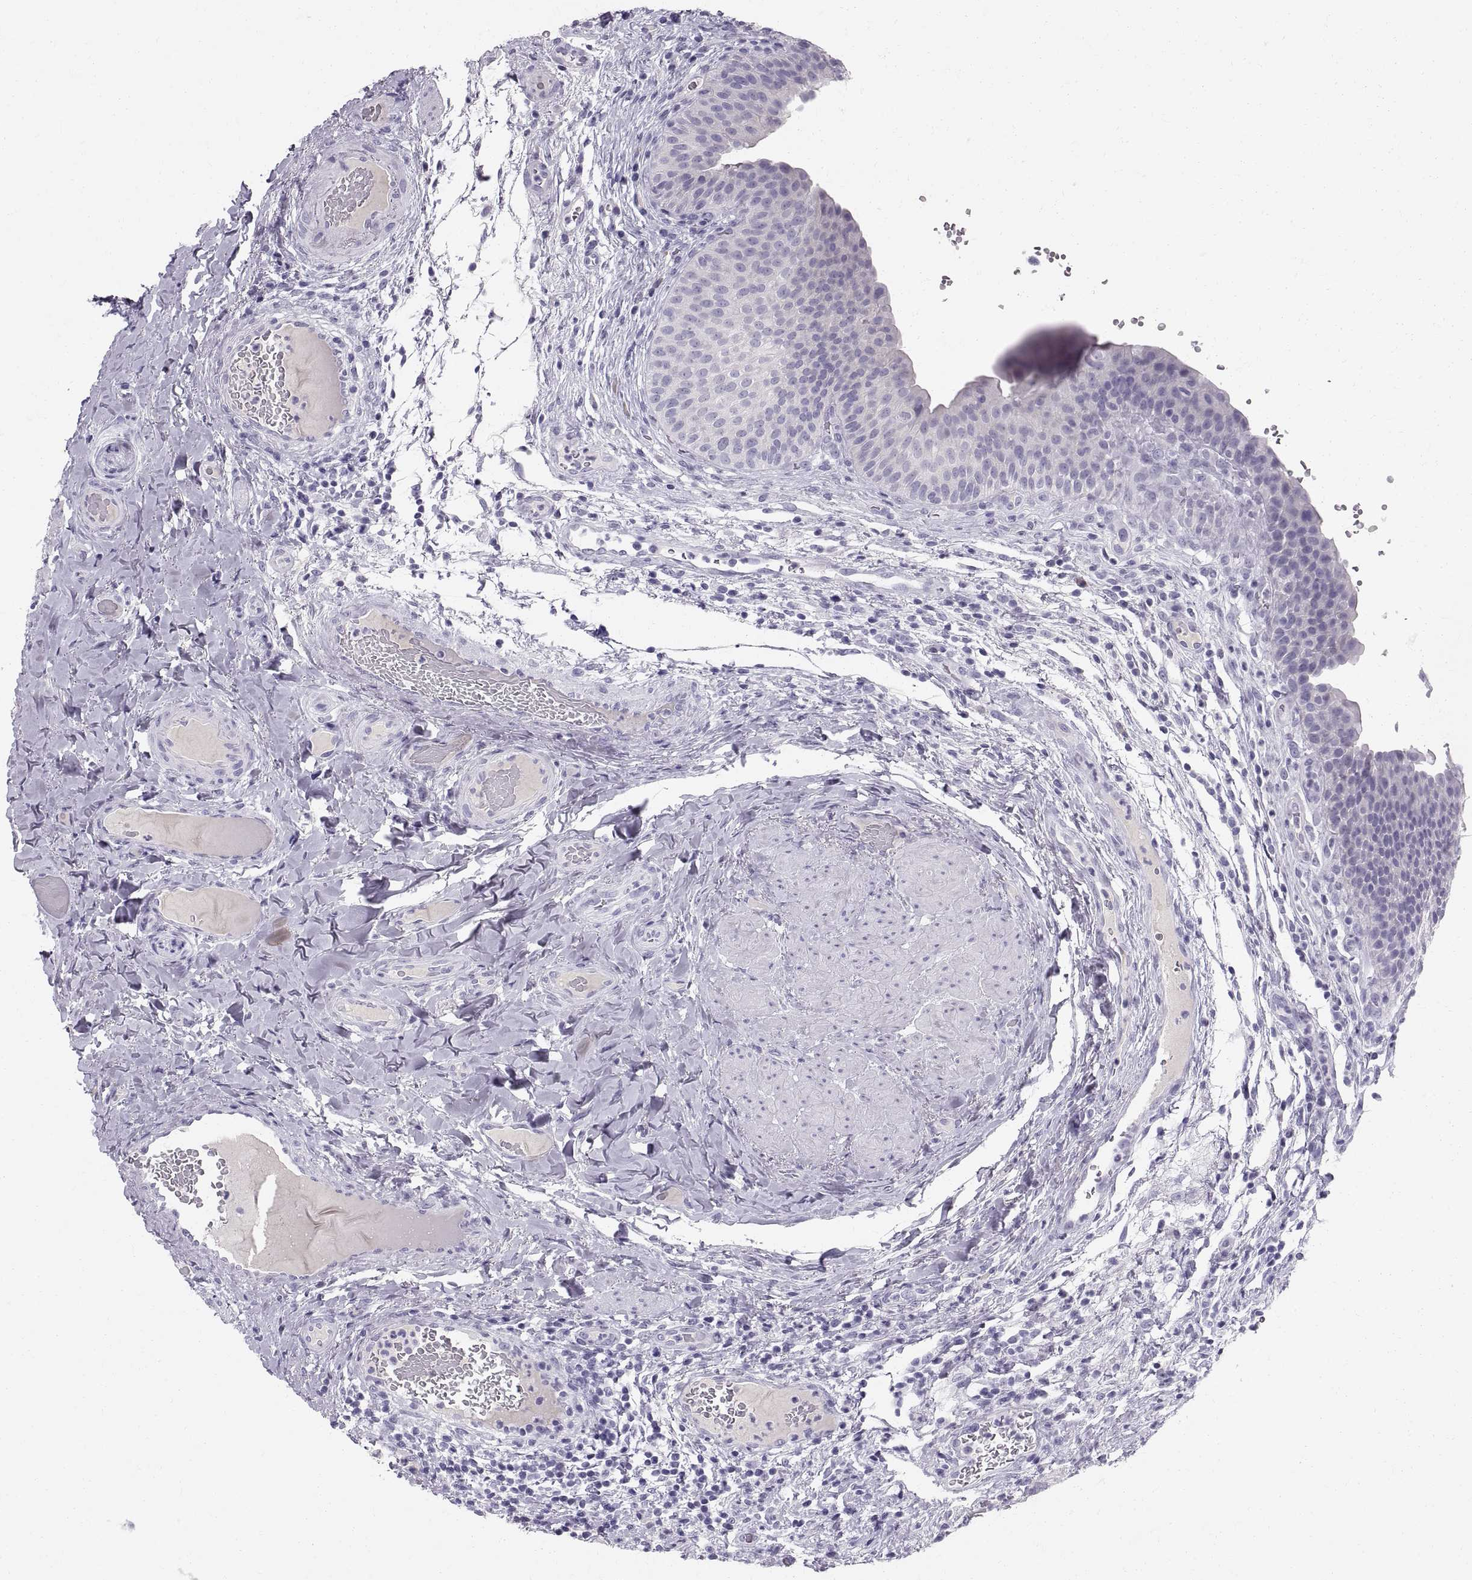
{"staining": {"intensity": "weak", "quantity": "<25%", "location": "cytoplasmic/membranous"}, "tissue": "urinary bladder", "cell_type": "Urothelial cells", "image_type": "normal", "snomed": [{"axis": "morphology", "description": "Normal tissue, NOS"}, {"axis": "topography", "description": "Urinary bladder"}], "caption": "High magnification brightfield microscopy of unremarkable urinary bladder stained with DAB (brown) and counterstained with hematoxylin (blue): urothelial cells show no significant staining. (DAB (3,3'-diaminobenzidine) immunohistochemistry (IHC) visualized using brightfield microscopy, high magnification).", "gene": "SLC22A6", "patient": {"sex": "male", "age": 66}}